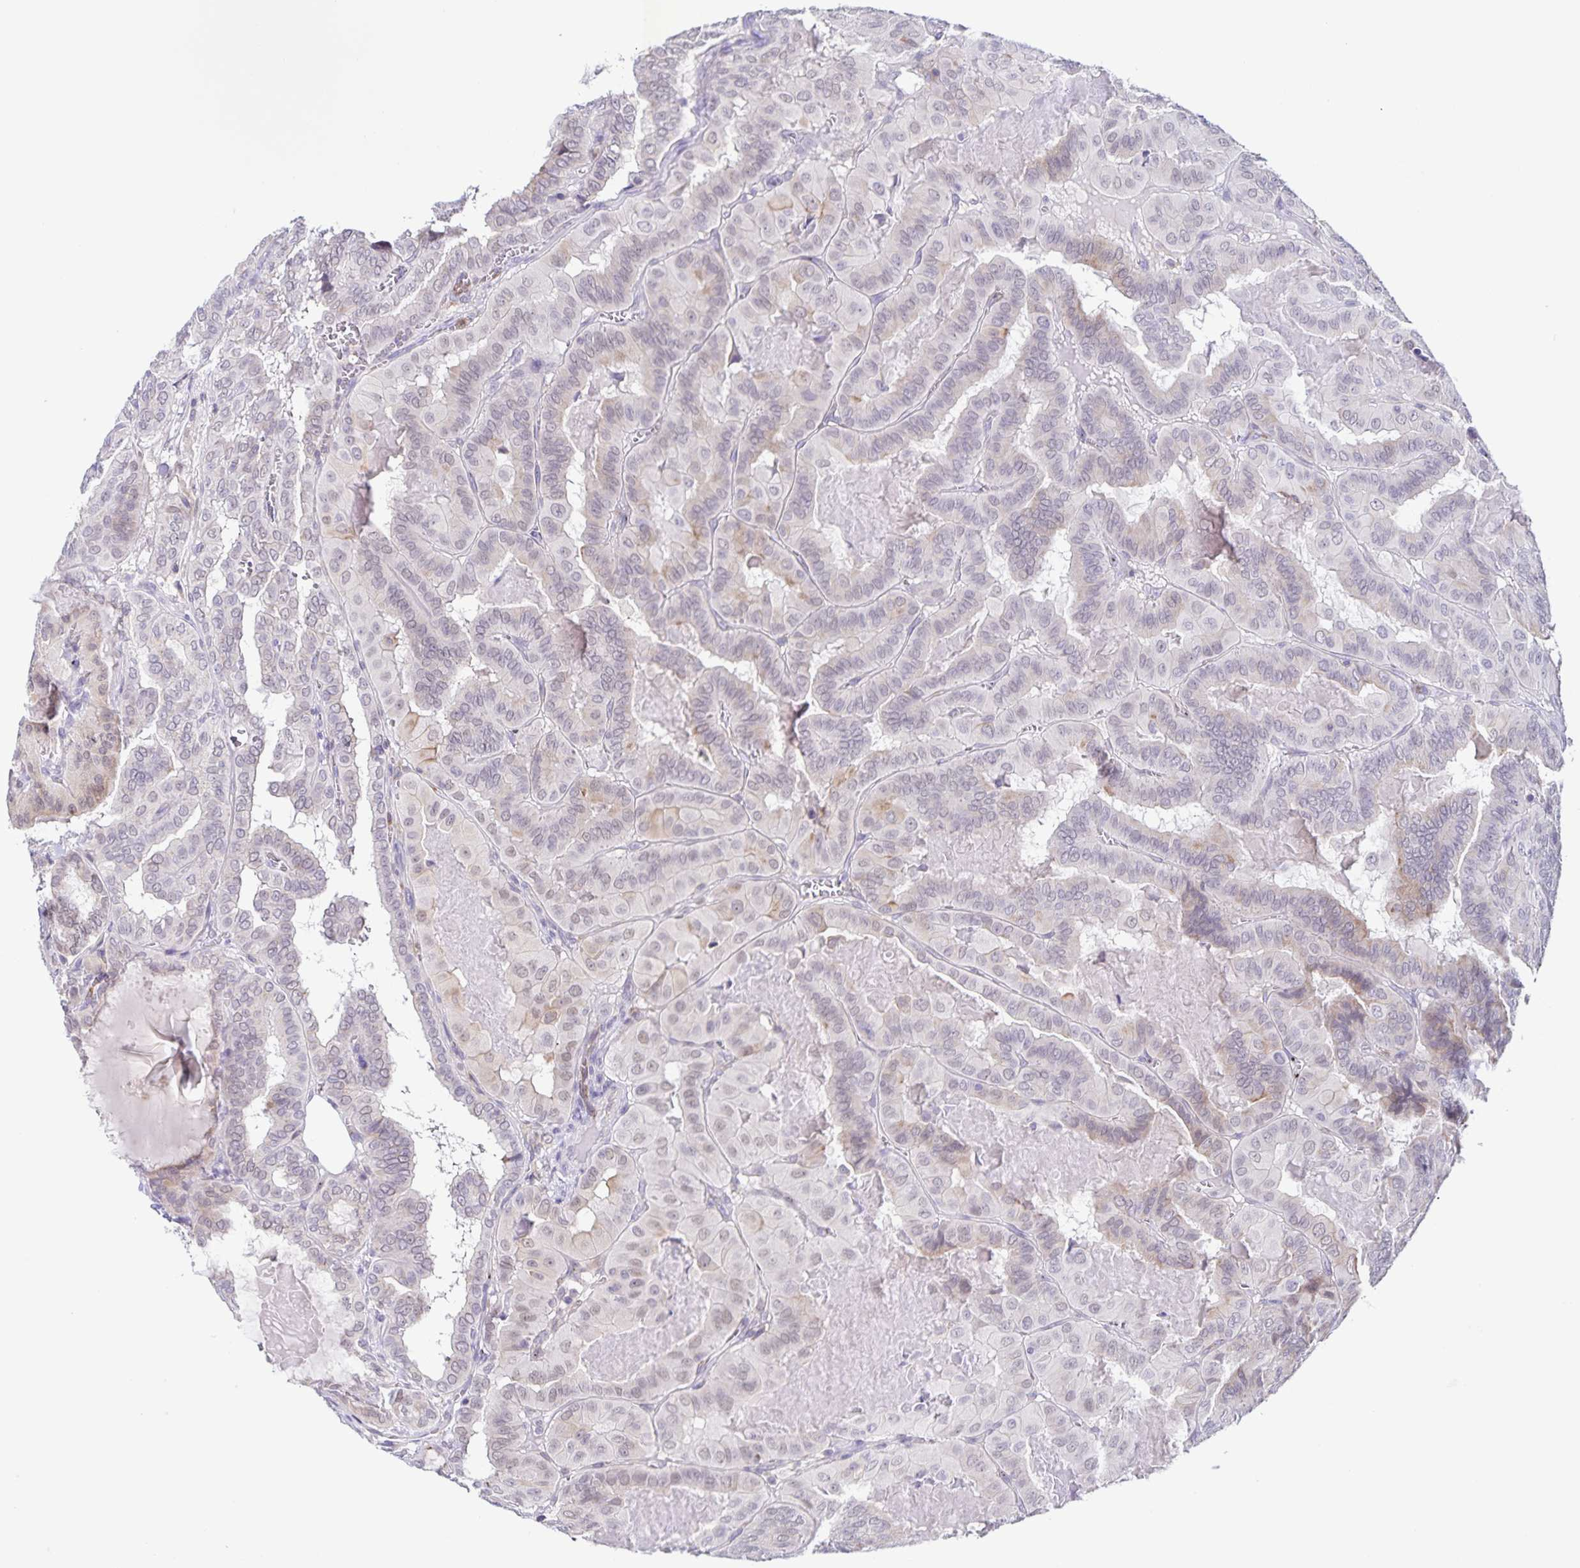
{"staining": {"intensity": "negative", "quantity": "none", "location": "none"}, "tissue": "thyroid cancer", "cell_type": "Tumor cells", "image_type": "cancer", "snomed": [{"axis": "morphology", "description": "Papillary adenocarcinoma, NOS"}, {"axis": "topography", "description": "Thyroid gland"}], "caption": "The micrograph exhibits no significant expression in tumor cells of thyroid cancer (papillary adenocarcinoma). Nuclei are stained in blue.", "gene": "STPG4", "patient": {"sex": "female", "age": 46}}